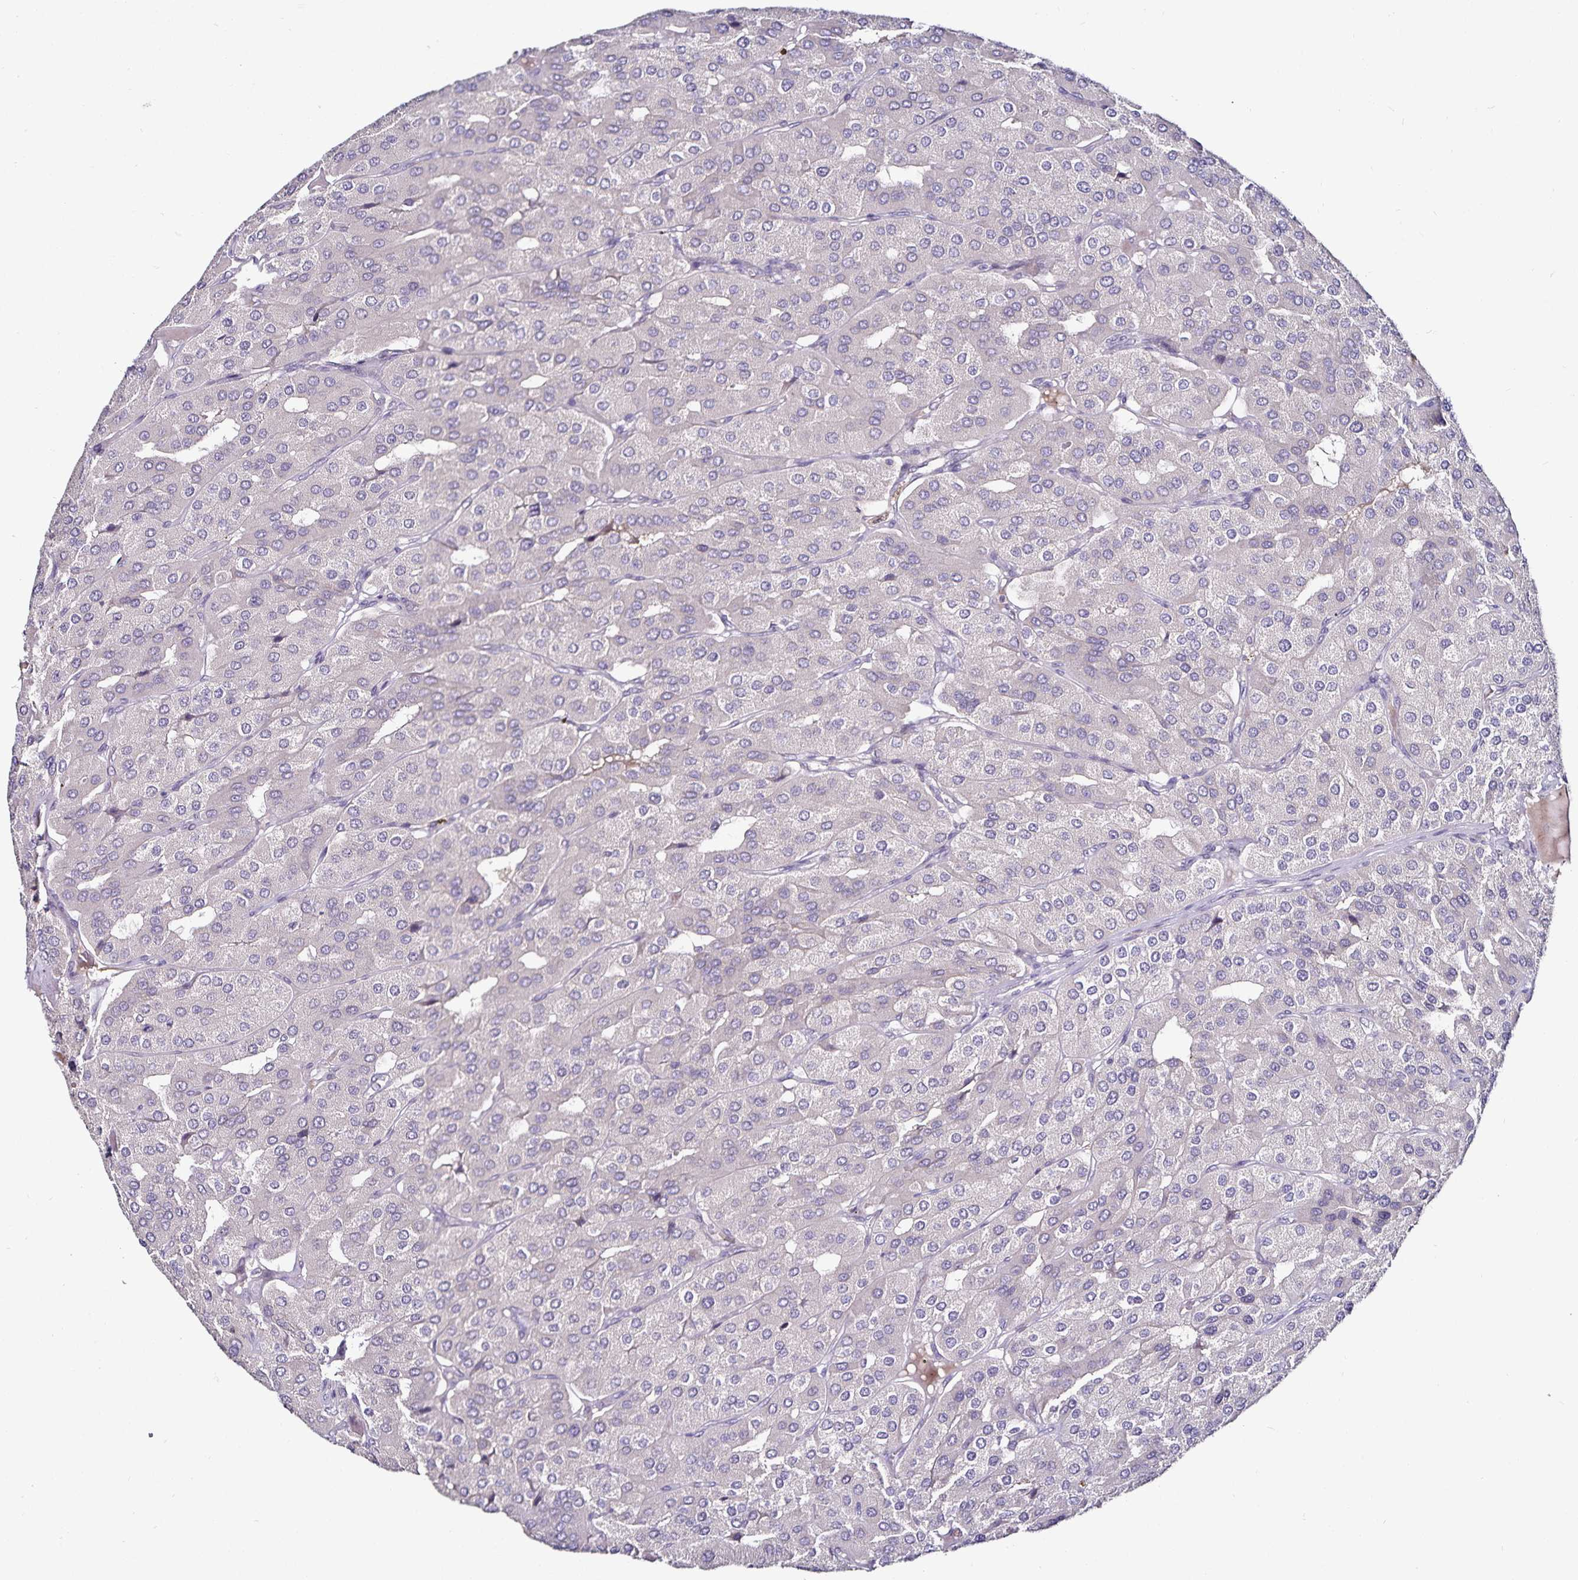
{"staining": {"intensity": "negative", "quantity": "none", "location": "none"}, "tissue": "parathyroid gland", "cell_type": "Glandular cells", "image_type": "normal", "snomed": [{"axis": "morphology", "description": "Normal tissue, NOS"}, {"axis": "morphology", "description": "Adenoma, NOS"}, {"axis": "topography", "description": "Parathyroid gland"}], "caption": "Immunohistochemistry (IHC) micrograph of unremarkable parathyroid gland: parathyroid gland stained with DAB exhibits no significant protein positivity in glandular cells.", "gene": "ACSL5", "patient": {"sex": "female", "age": 86}}